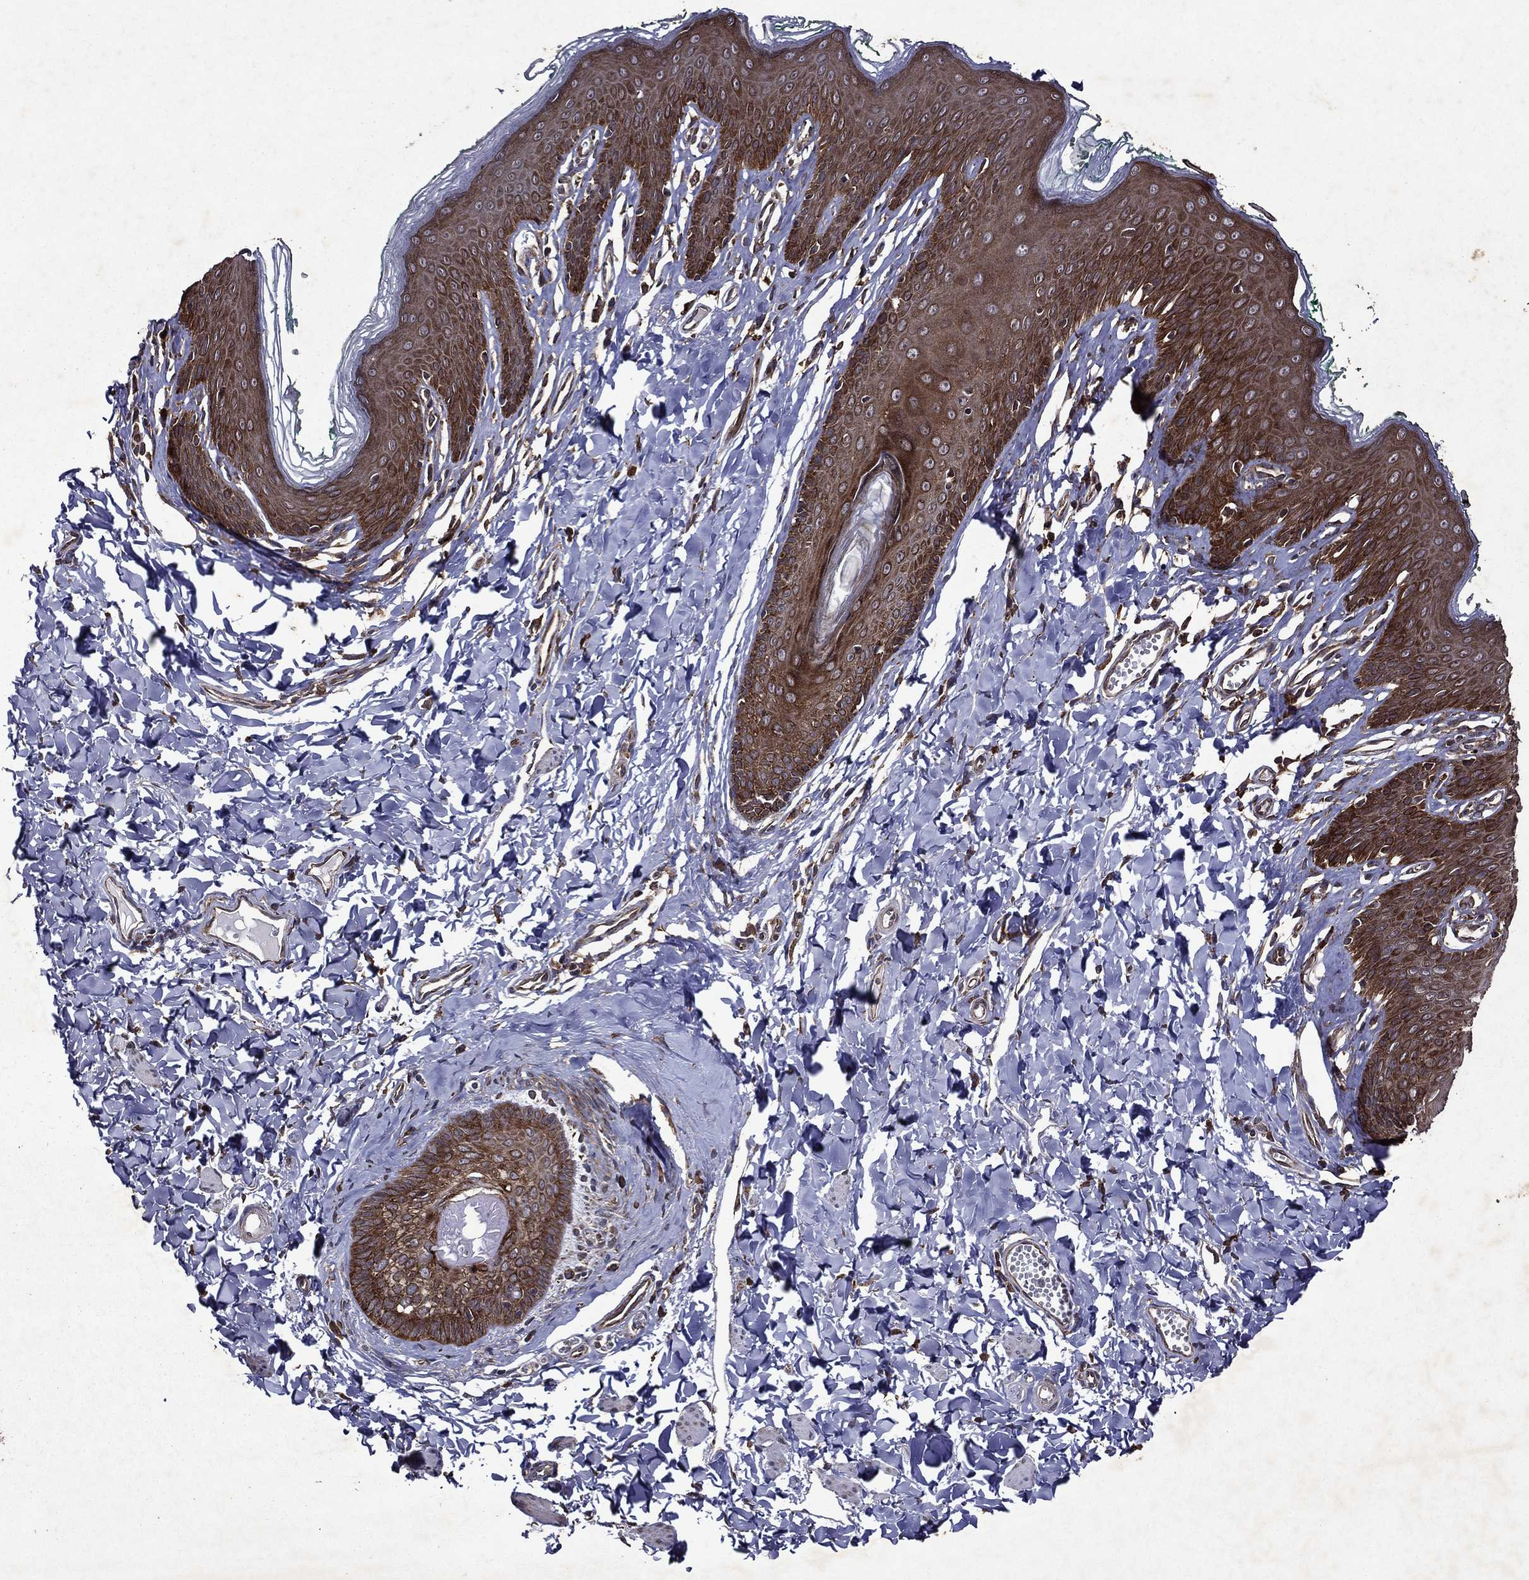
{"staining": {"intensity": "strong", "quantity": ">75%", "location": "cytoplasmic/membranous"}, "tissue": "skin", "cell_type": "Epidermal cells", "image_type": "normal", "snomed": [{"axis": "morphology", "description": "Normal tissue, NOS"}, {"axis": "topography", "description": "Vulva"}], "caption": "Human skin stained for a protein (brown) shows strong cytoplasmic/membranous positive staining in about >75% of epidermal cells.", "gene": "EIF2B4", "patient": {"sex": "female", "age": 66}}